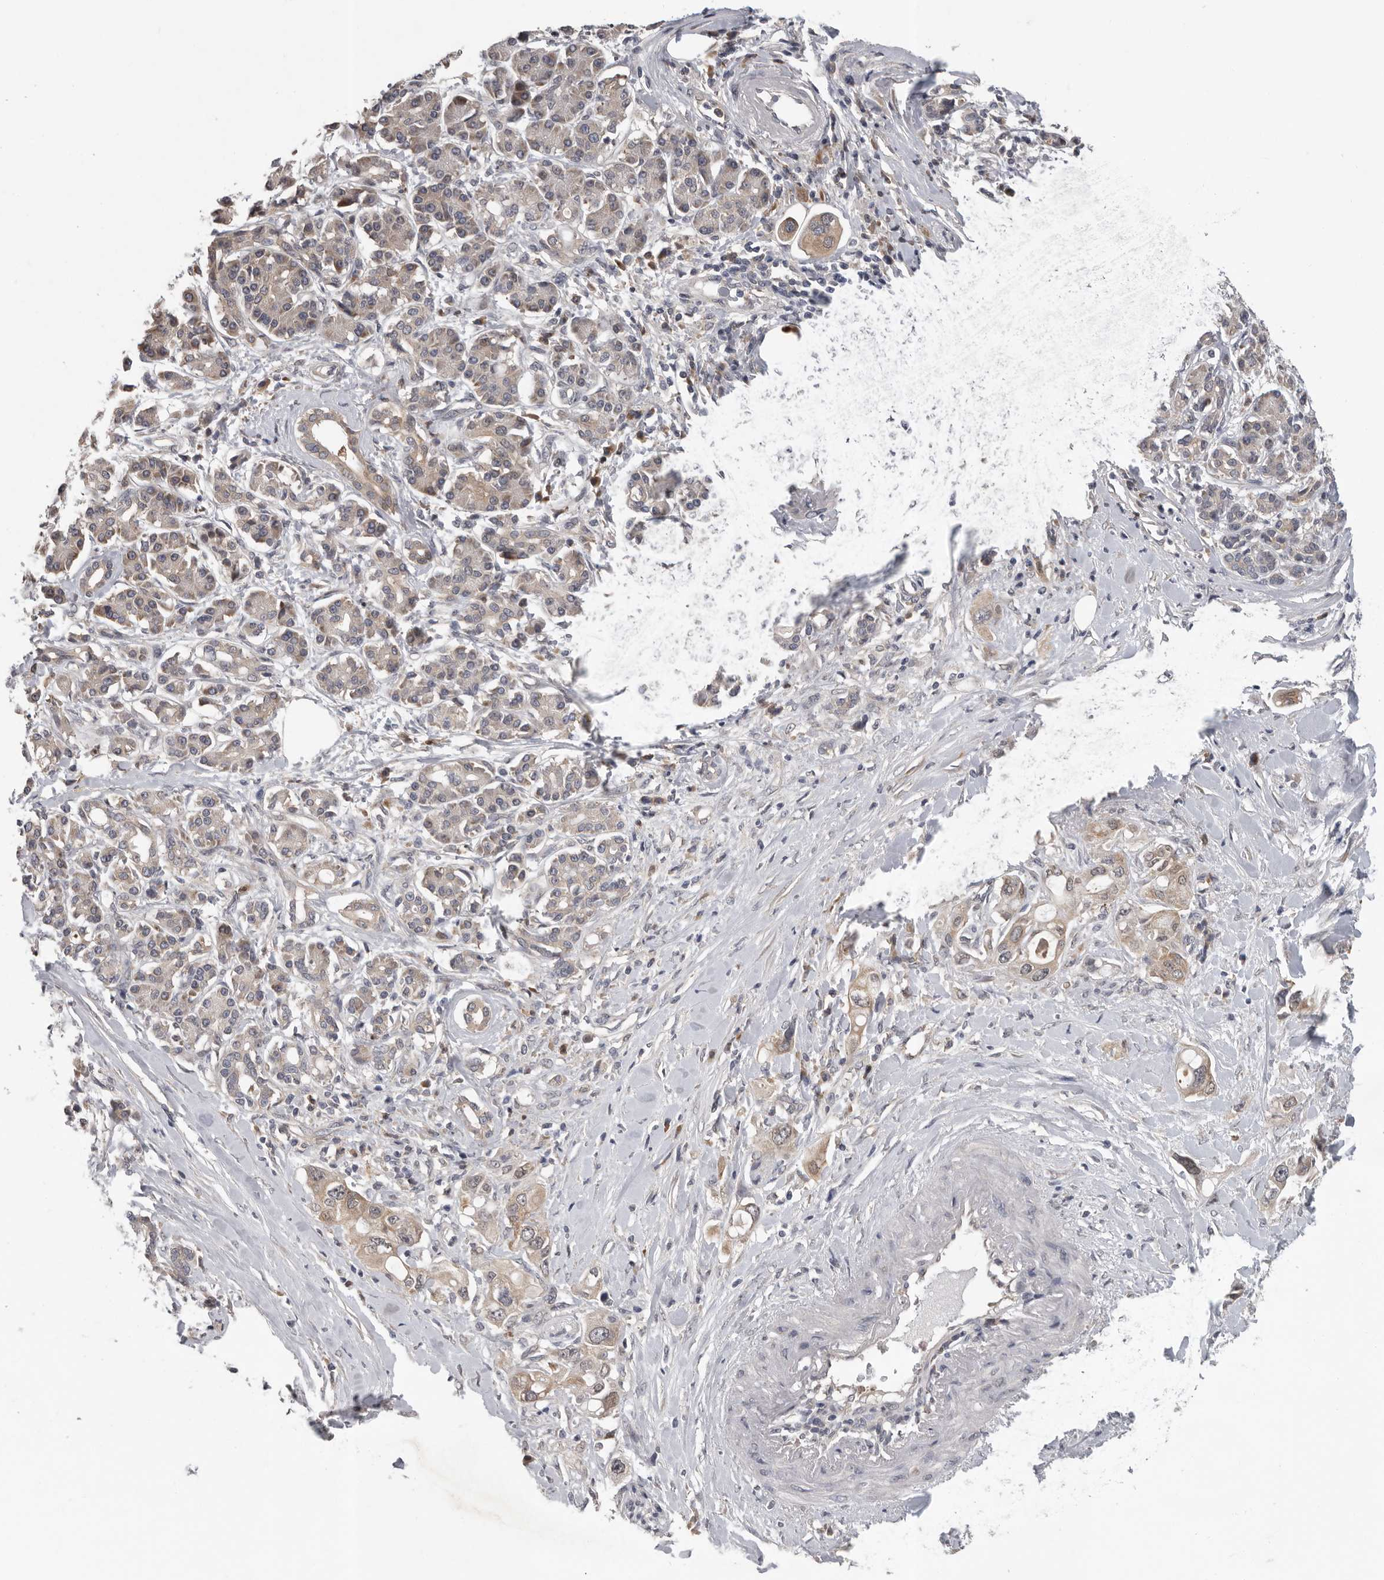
{"staining": {"intensity": "weak", "quantity": ">75%", "location": "cytoplasmic/membranous"}, "tissue": "pancreatic cancer", "cell_type": "Tumor cells", "image_type": "cancer", "snomed": [{"axis": "morphology", "description": "Adenocarcinoma, NOS"}, {"axis": "topography", "description": "Pancreas"}], "caption": "Human pancreatic cancer stained with a brown dye demonstrates weak cytoplasmic/membranous positive positivity in approximately >75% of tumor cells.", "gene": "RALGPS2", "patient": {"sex": "female", "age": 56}}